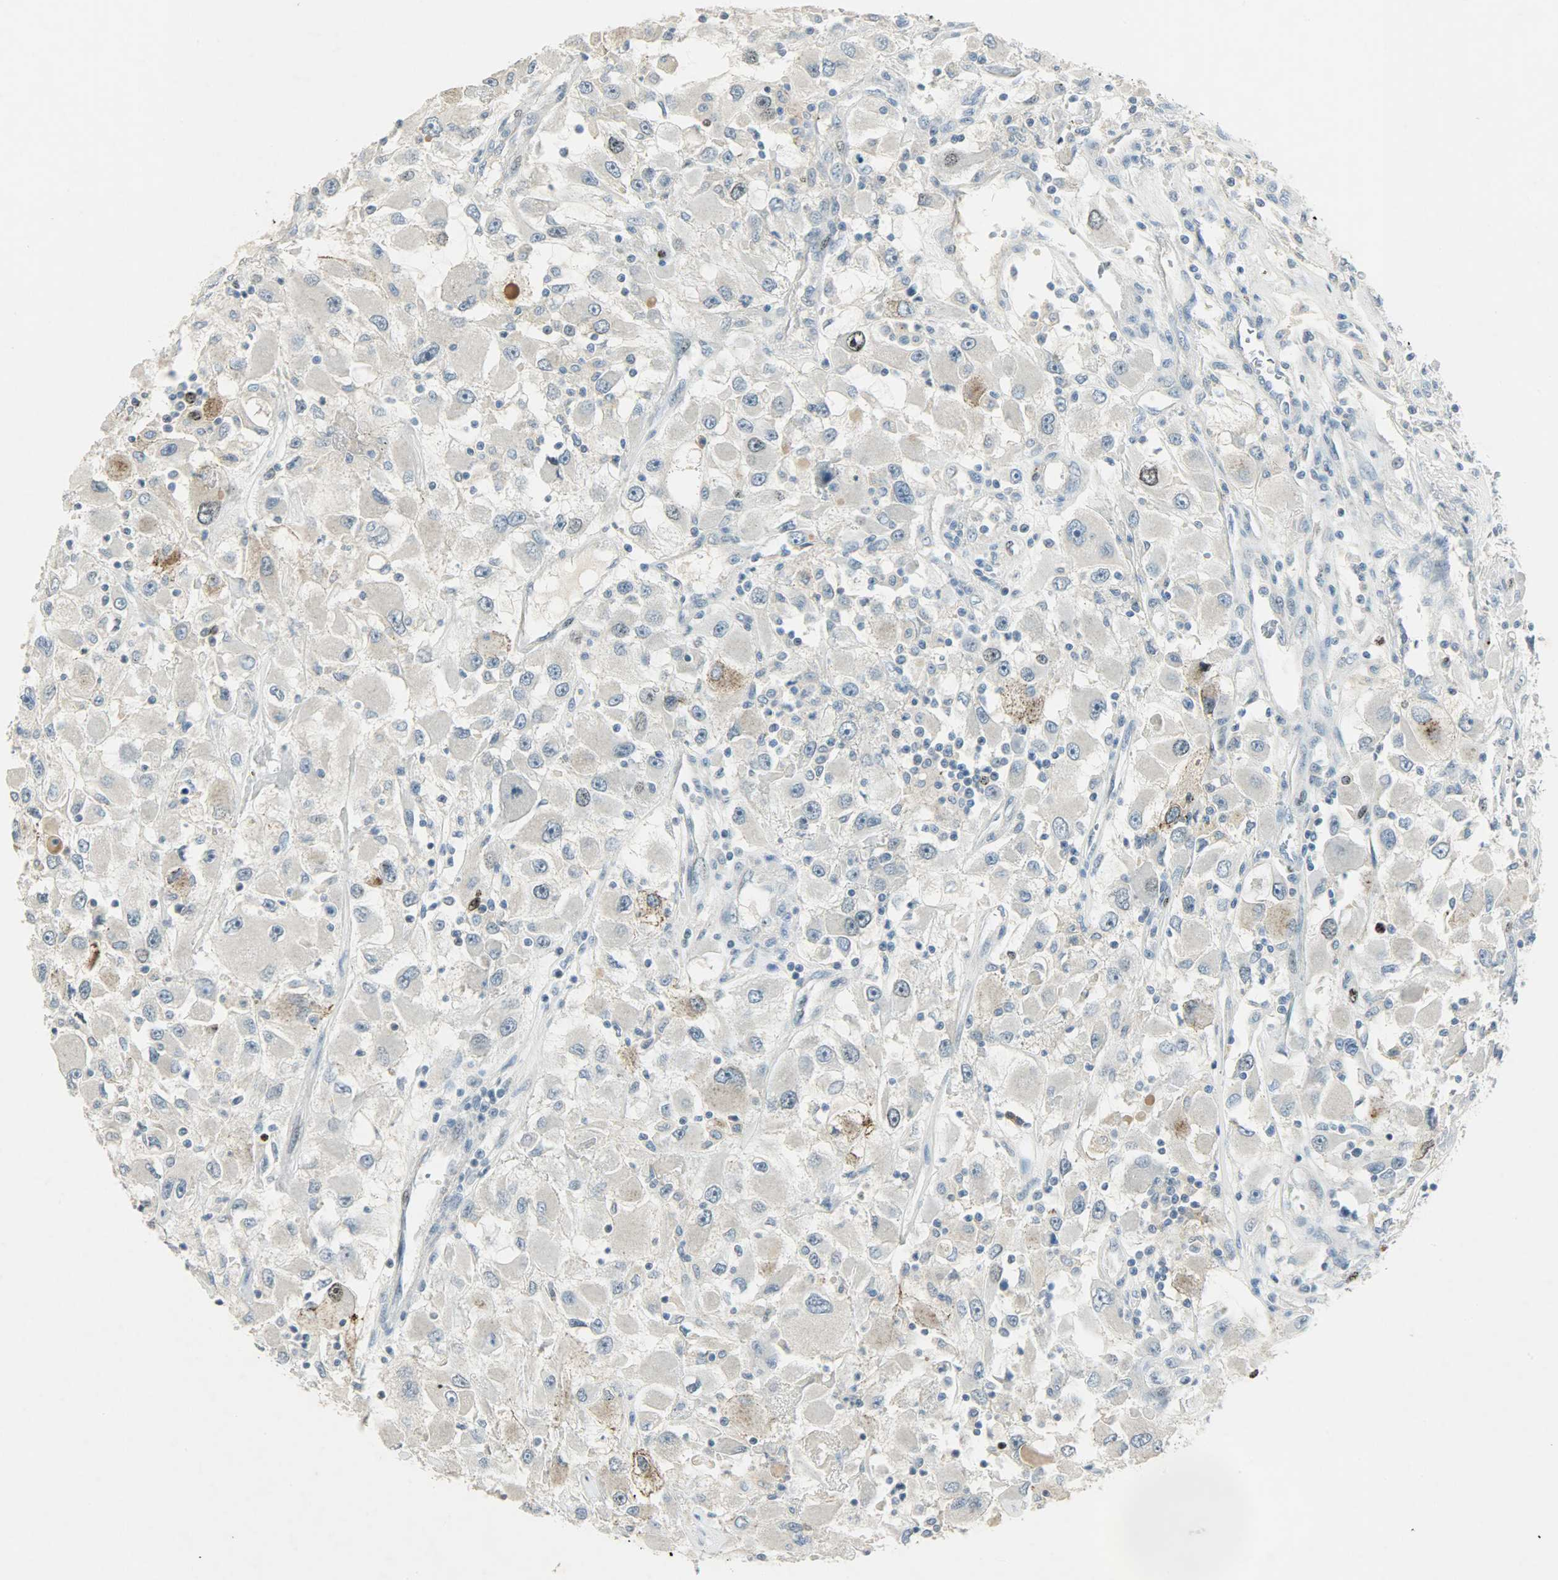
{"staining": {"intensity": "moderate", "quantity": "<25%", "location": "cytoplasmic/membranous"}, "tissue": "renal cancer", "cell_type": "Tumor cells", "image_type": "cancer", "snomed": [{"axis": "morphology", "description": "Adenocarcinoma, NOS"}, {"axis": "topography", "description": "Kidney"}], "caption": "Immunohistochemistry image of neoplastic tissue: human renal cancer stained using immunohistochemistry (IHC) shows low levels of moderate protein expression localized specifically in the cytoplasmic/membranous of tumor cells, appearing as a cytoplasmic/membranous brown color.", "gene": "AURKB", "patient": {"sex": "female", "age": 52}}